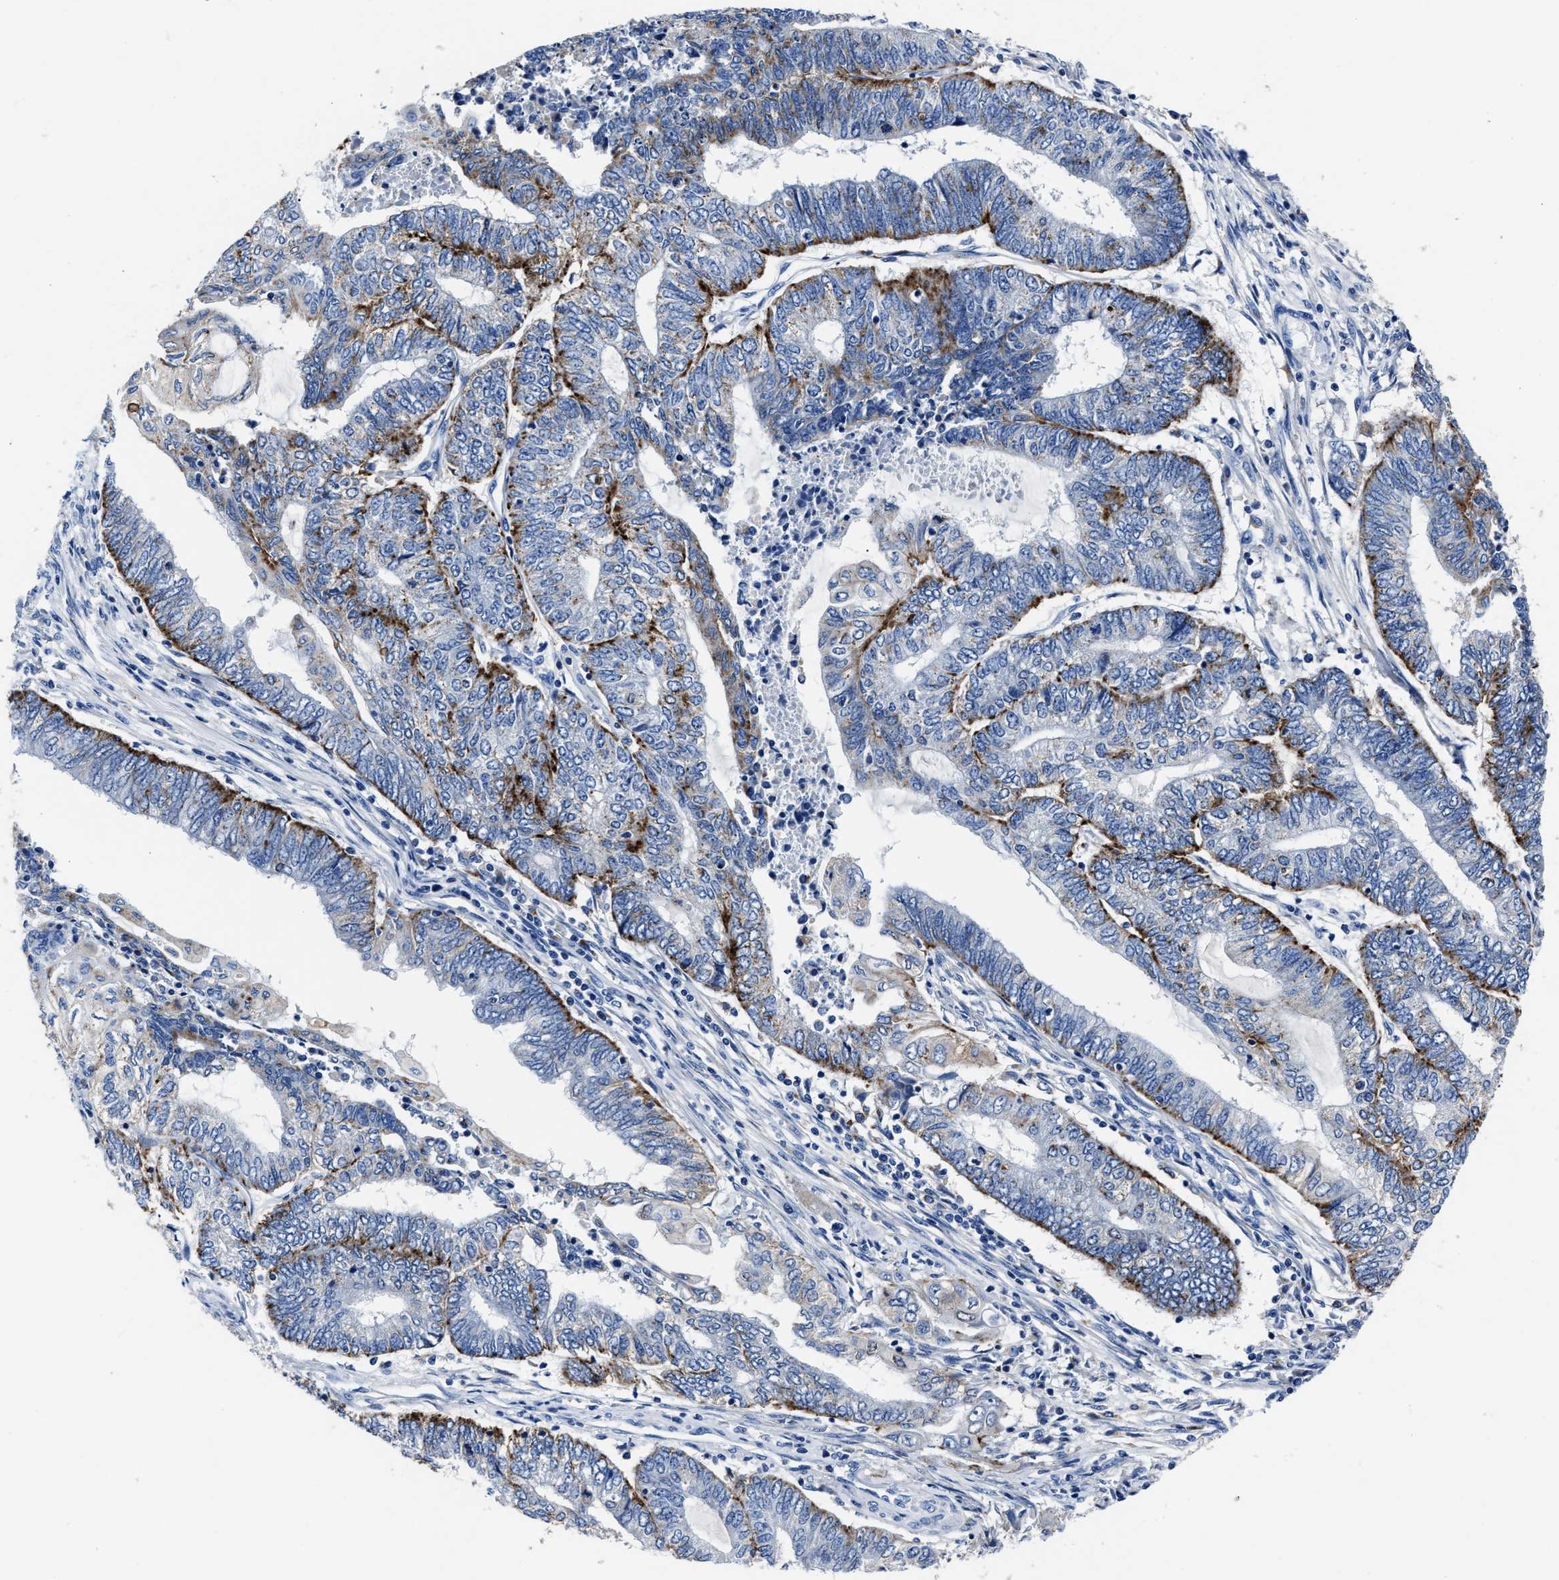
{"staining": {"intensity": "strong", "quantity": "<25%", "location": "cytoplasmic/membranous"}, "tissue": "endometrial cancer", "cell_type": "Tumor cells", "image_type": "cancer", "snomed": [{"axis": "morphology", "description": "Adenocarcinoma, NOS"}, {"axis": "topography", "description": "Uterus"}, {"axis": "topography", "description": "Endometrium"}], "caption": "Endometrial cancer tissue demonstrates strong cytoplasmic/membranous expression in about <25% of tumor cells", "gene": "LAMTOR4", "patient": {"sex": "female", "age": 70}}